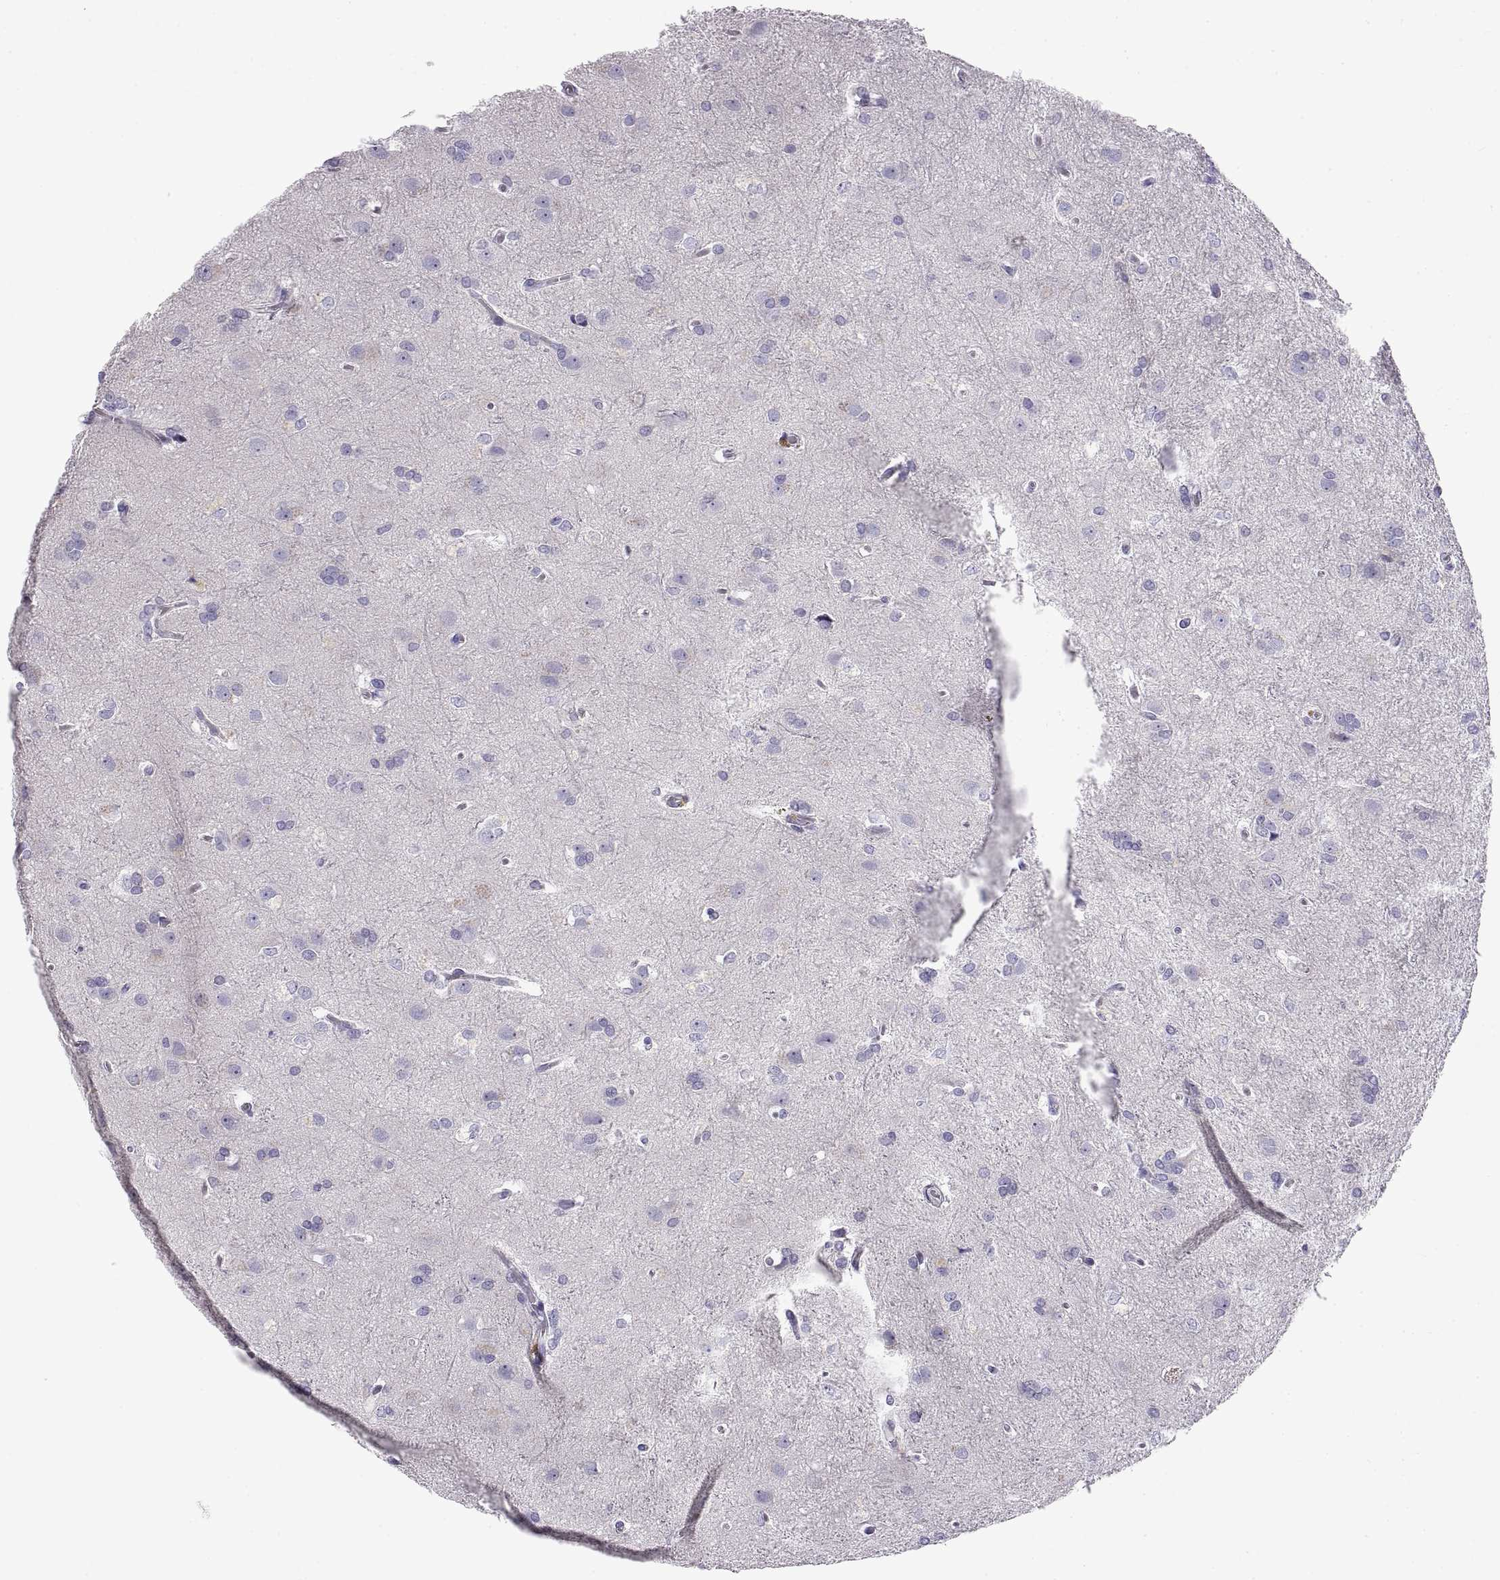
{"staining": {"intensity": "negative", "quantity": "none", "location": "none"}, "tissue": "glioma", "cell_type": "Tumor cells", "image_type": "cancer", "snomed": [{"axis": "morphology", "description": "Glioma, malignant, High grade"}, {"axis": "topography", "description": "Brain"}], "caption": "High power microscopy histopathology image of an immunohistochemistry (IHC) histopathology image of malignant glioma (high-grade), revealing no significant expression in tumor cells. (DAB (3,3'-diaminobenzidine) immunohistochemistry (IHC), high magnification).", "gene": "CRYBB3", "patient": {"sex": "male", "age": 68}}